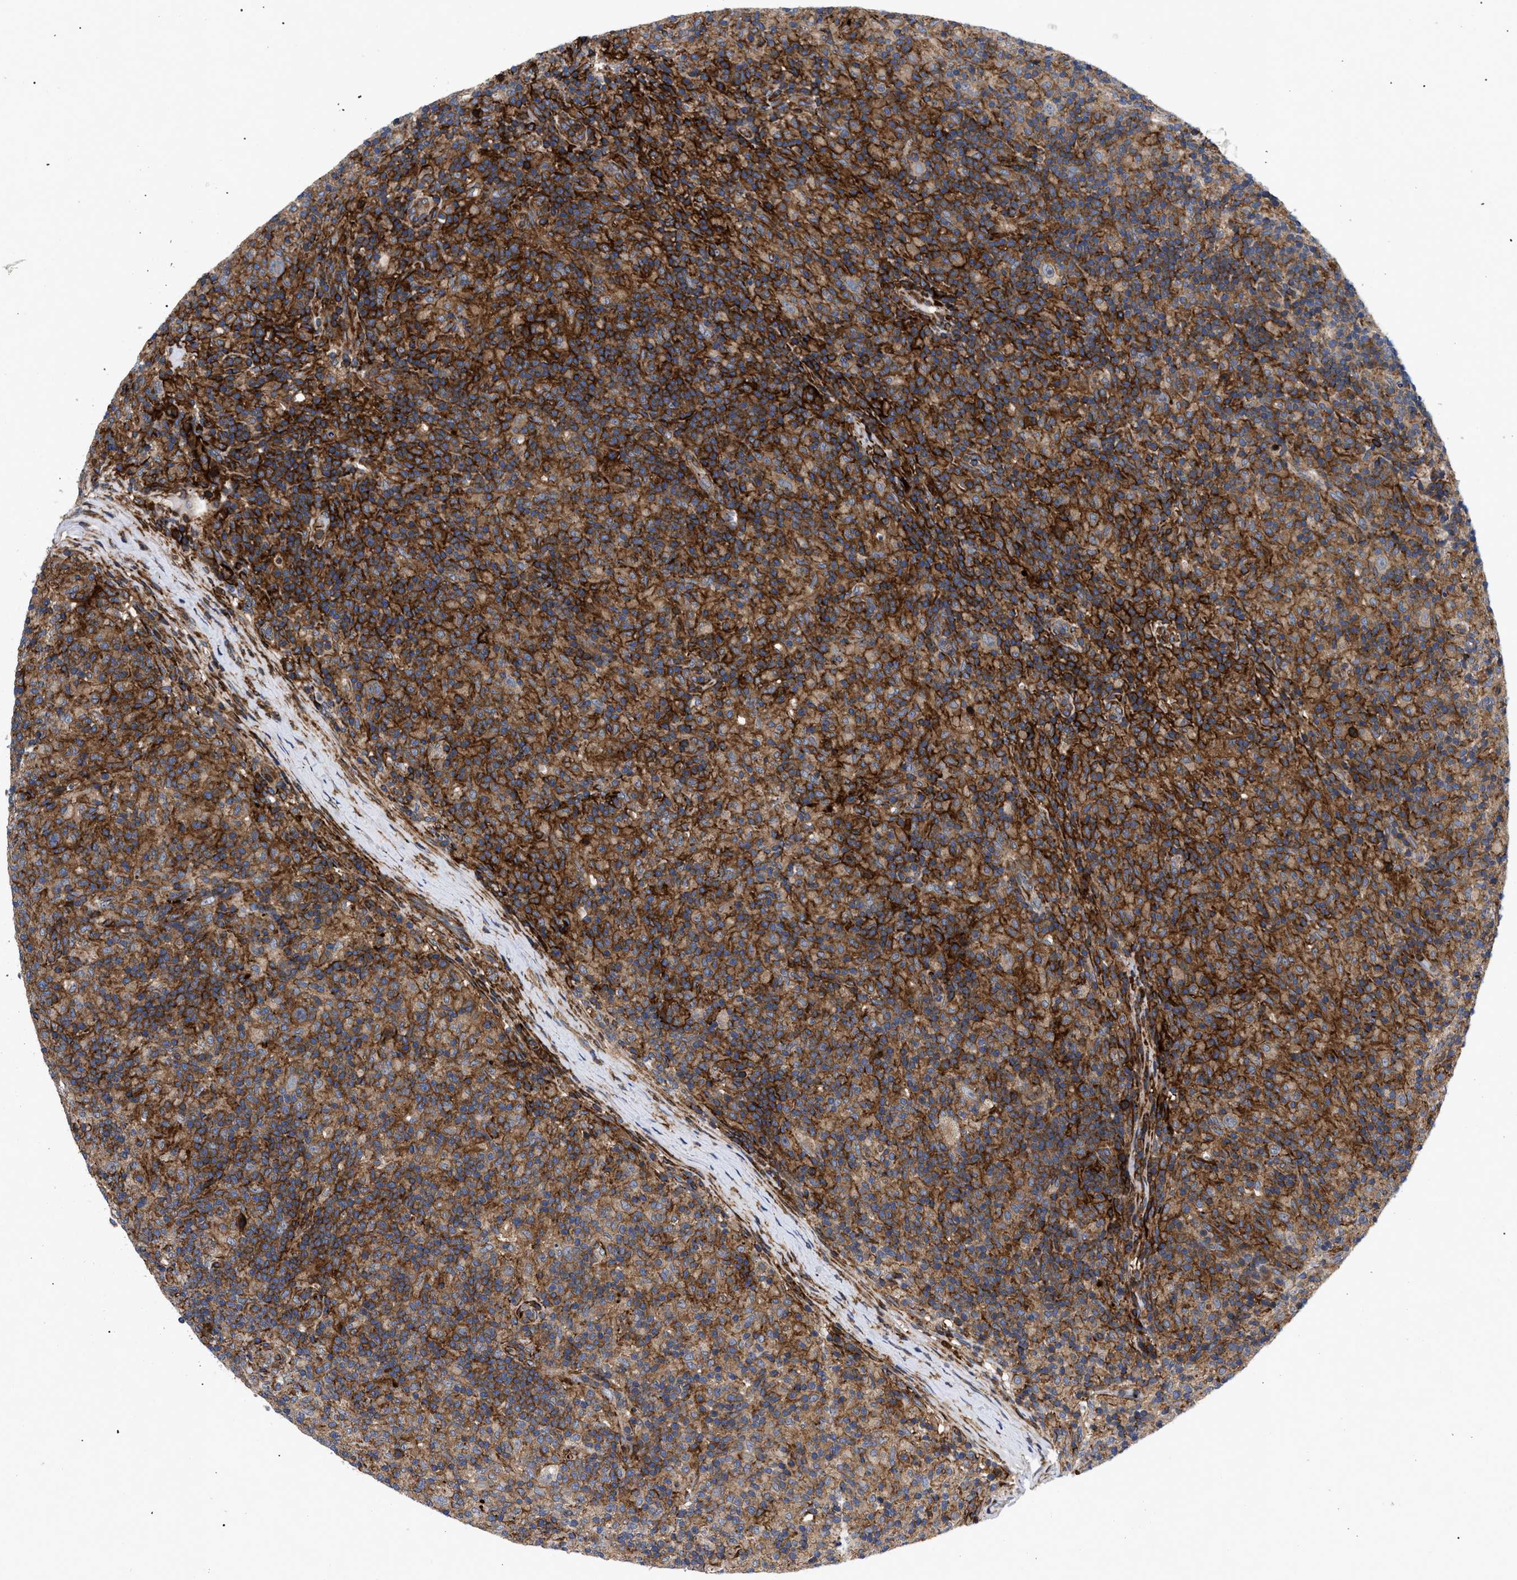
{"staining": {"intensity": "weak", "quantity": ">75%", "location": "cytoplasmic/membranous"}, "tissue": "lymphoma", "cell_type": "Tumor cells", "image_type": "cancer", "snomed": [{"axis": "morphology", "description": "Hodgkin's disease, NOS"}, {"axis": "topography", "description": "Lymph node"}], "caption": "Lymphoma stained for a protein displays weak cytoplasmic/membranous positivity in tumor cells. (DAB (3,3'-diaminobenzidine) IHC, brown staining for protein, blue staining for nuclei).", "gene": "SPAST", "patient": {"sex": "male", "age": 70}}